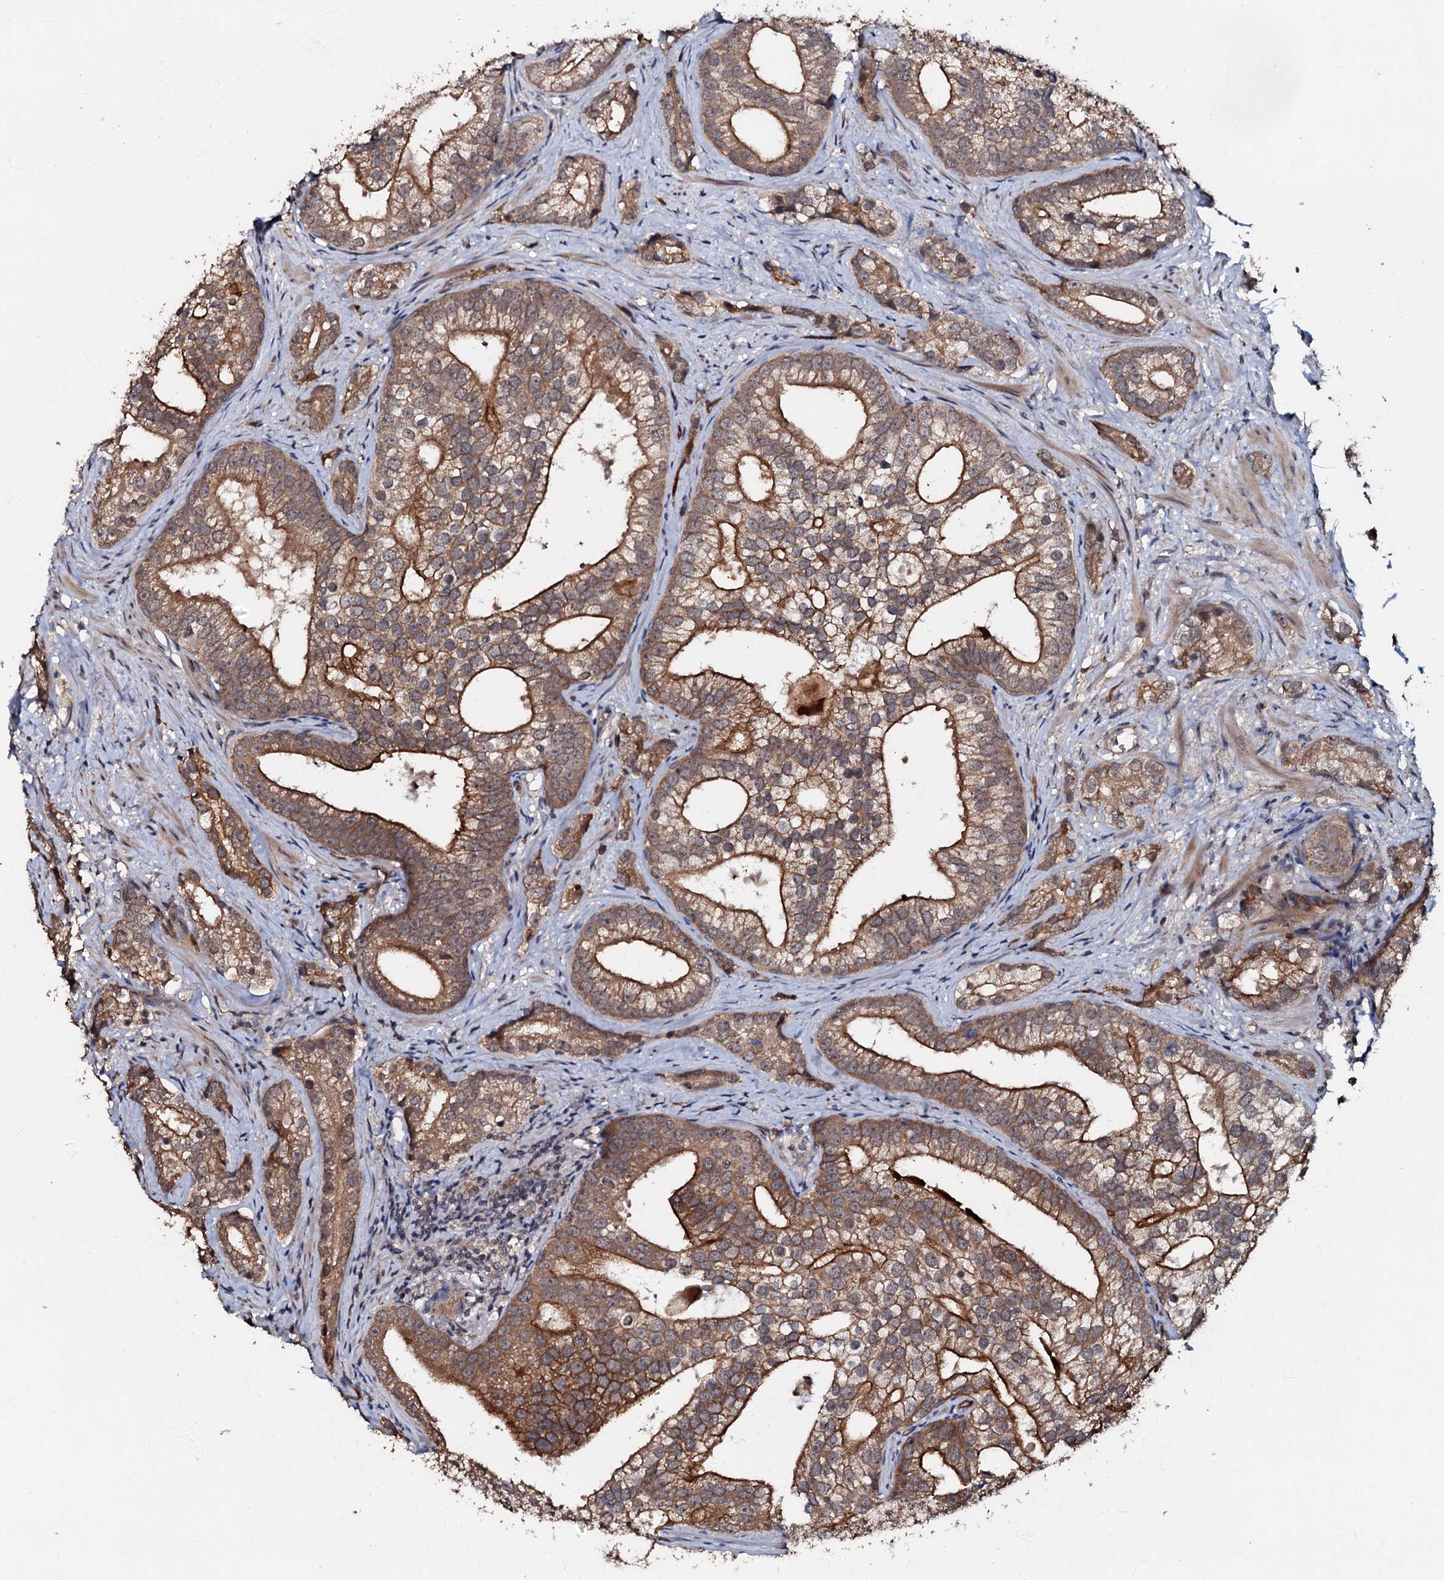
{"staining": {"intensity": "moderate", "quantity": ">75%", "location": "cytoplasmic/membranous"}, "tissue": "prostate cancer", "cell_type": "Tumor cells", "image_type": "cancer", "snomed": [{"axis": "morphology", "description": "Adenocarcinoma, High grade"}, {"axis": "topography", "description": "Prostate"}], "caption": "Immunohistochemistry (IHC) micrograph of neoplastic tissue: human adenocarcinoma (high-grade) (prostate) stained using IHC displays medium levels of moderate protein expression localized specifically in the cytoplasmic/membranous of tumor cells, appearing as a cytoplasmic/membranous brown color.", "gene": "MANSC4", "patient": {"sex": "male", "age": 75}}